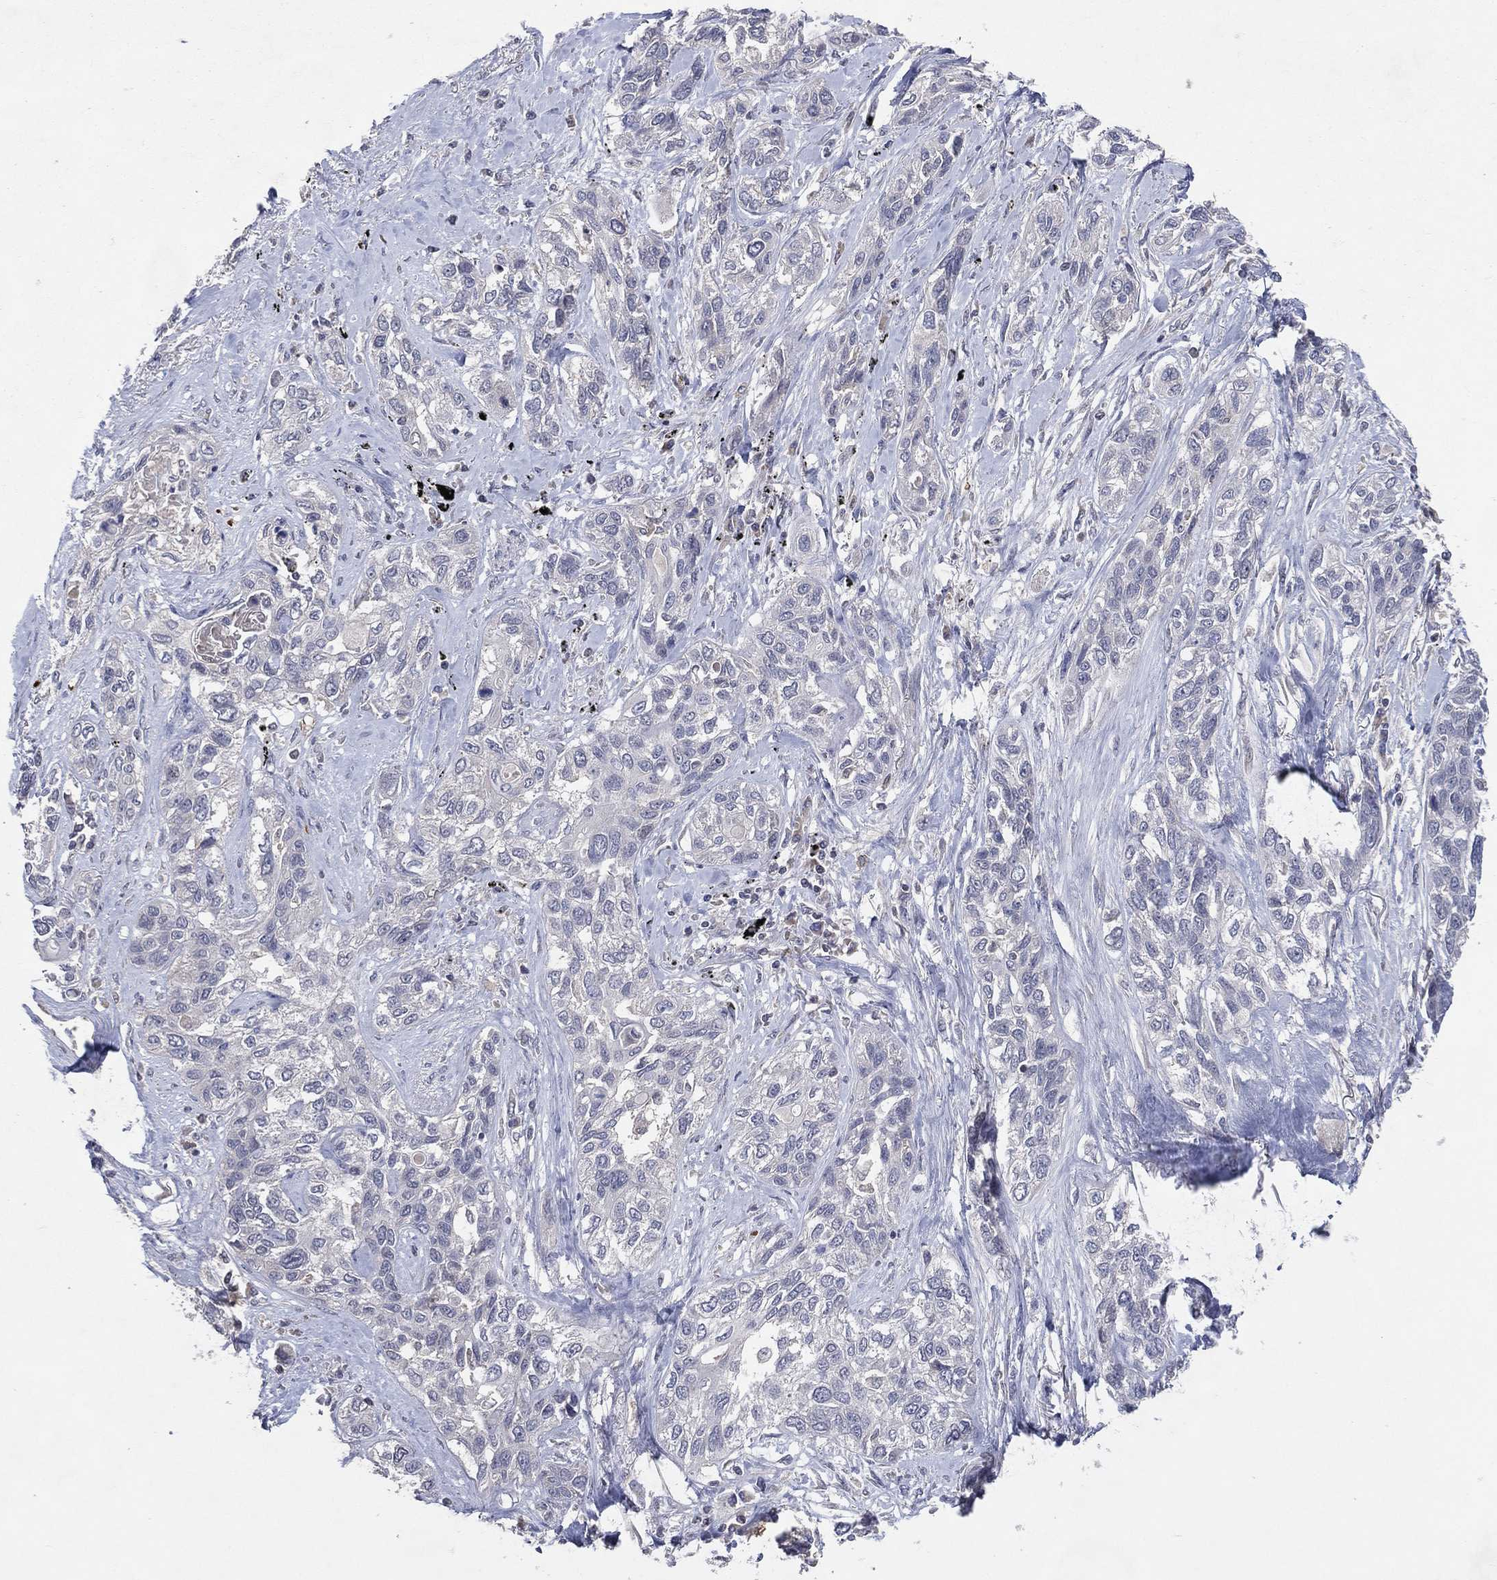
{"staining": {"intensity": "negative", "quantity": "none", "location": "none"}, "tissue": "lung cancer", "cell_type": "Tumor cells", "image_type": "cancer", "snomed": [{"axis": "morphology", "description": "Squamous cell carcinoma, NOS"}, {"axis": "topography", "description": "Lung"}], "caption": "Lung cancer was stained to show a protein in brown. There is no significant positivity in tumor cells.", "gene": "DNAH7", "patient": {"sex": "female", "age": 70}}